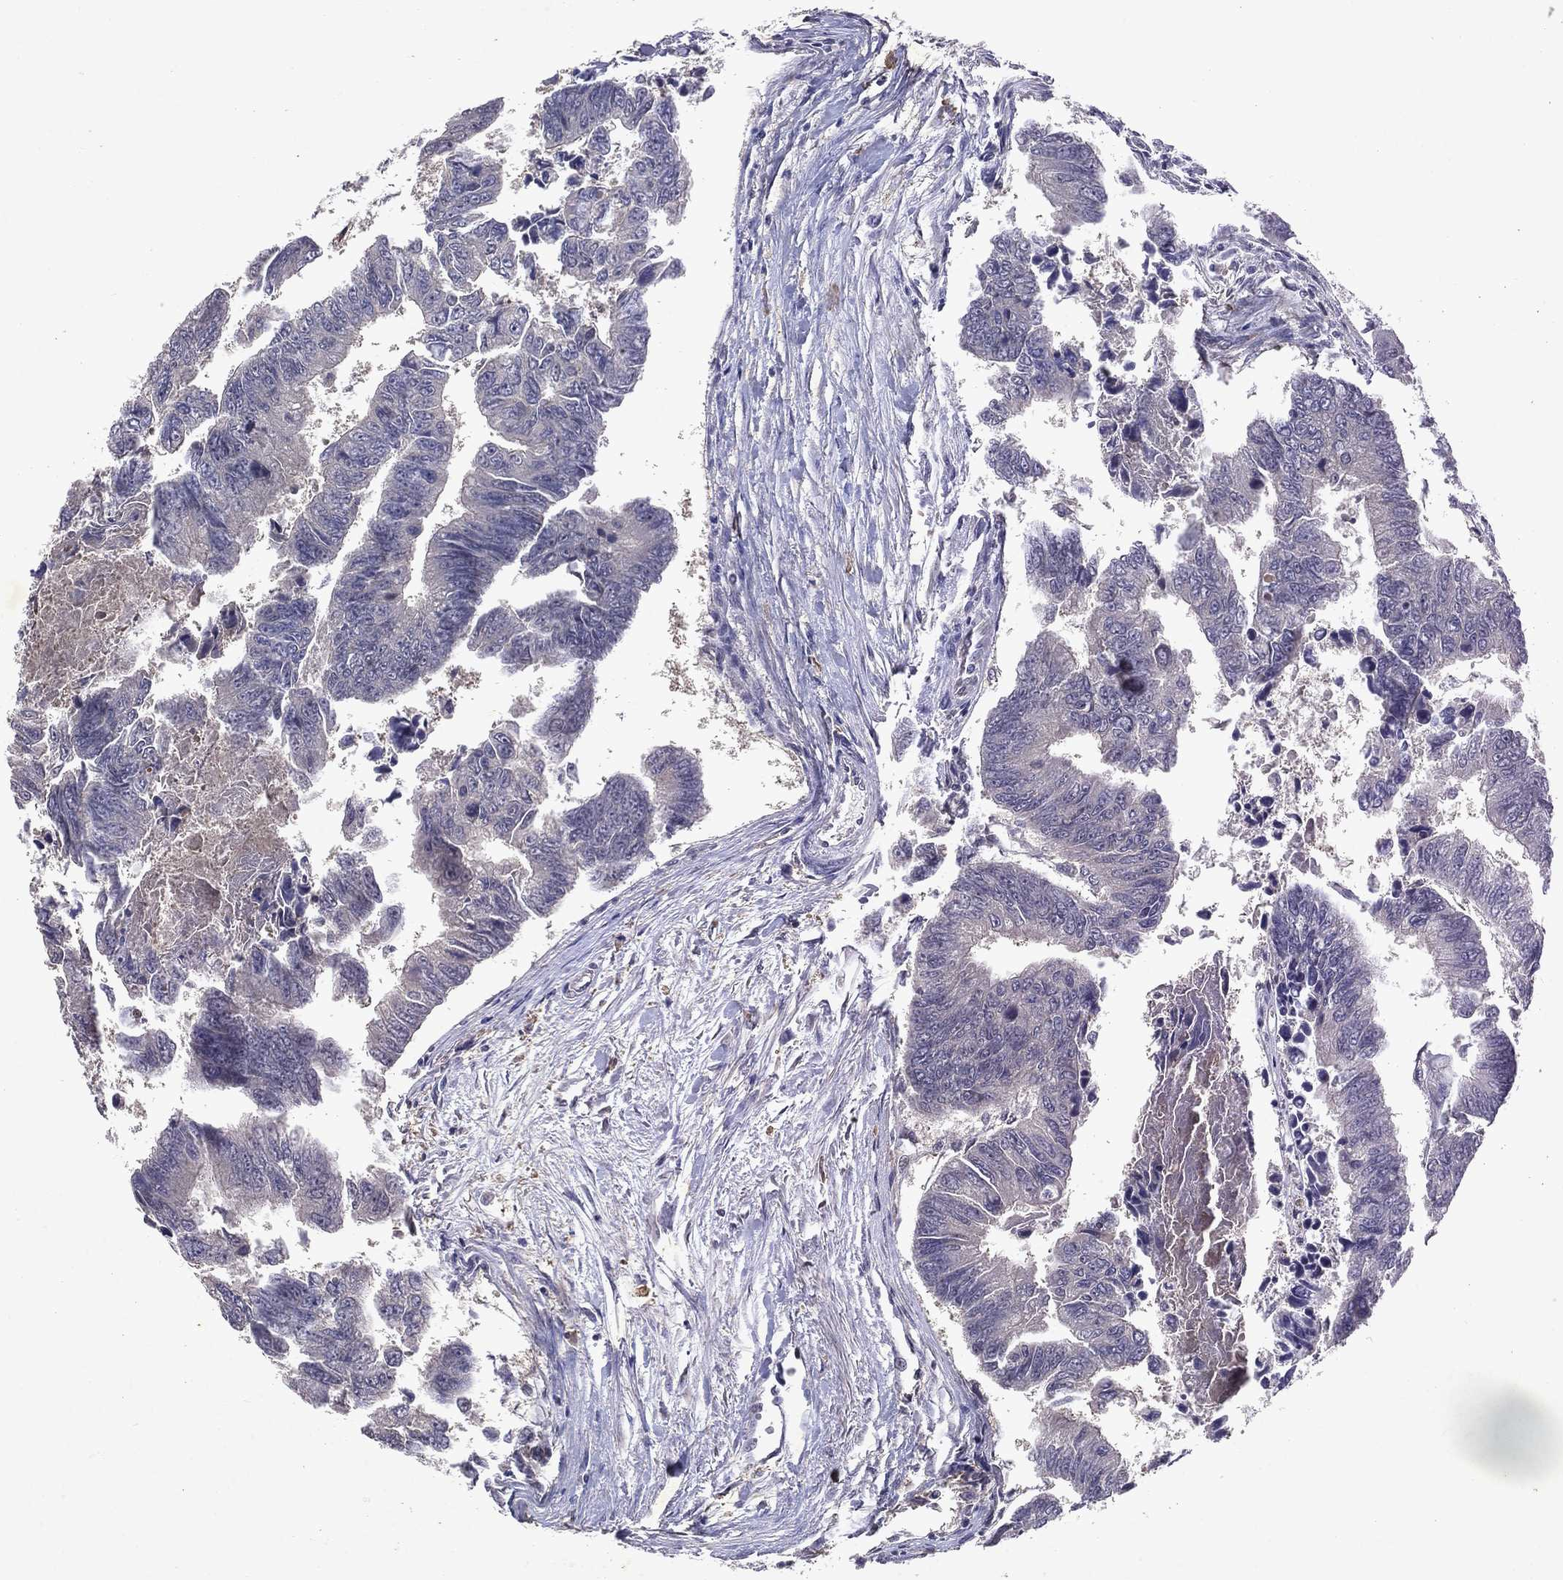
{"staining": {"intensity": "negative", "quantity": "none", "location": "none"}, "tissue": "colorectal cancer", "cell_type": "Tumor cells", "image_type": "cancer", "snomed": [{"axis": "morphology", "description": "Adenocarcinoma, NOS"}, {"axis": "topography", "description": "Colon"}], "caption": "A photomicrograph of colorectal adenocarcinoma stained for a protein shows no brown staining in tumor cells.", "gene": "MTAP", "patient": {"sex": "female", "age": 65}}